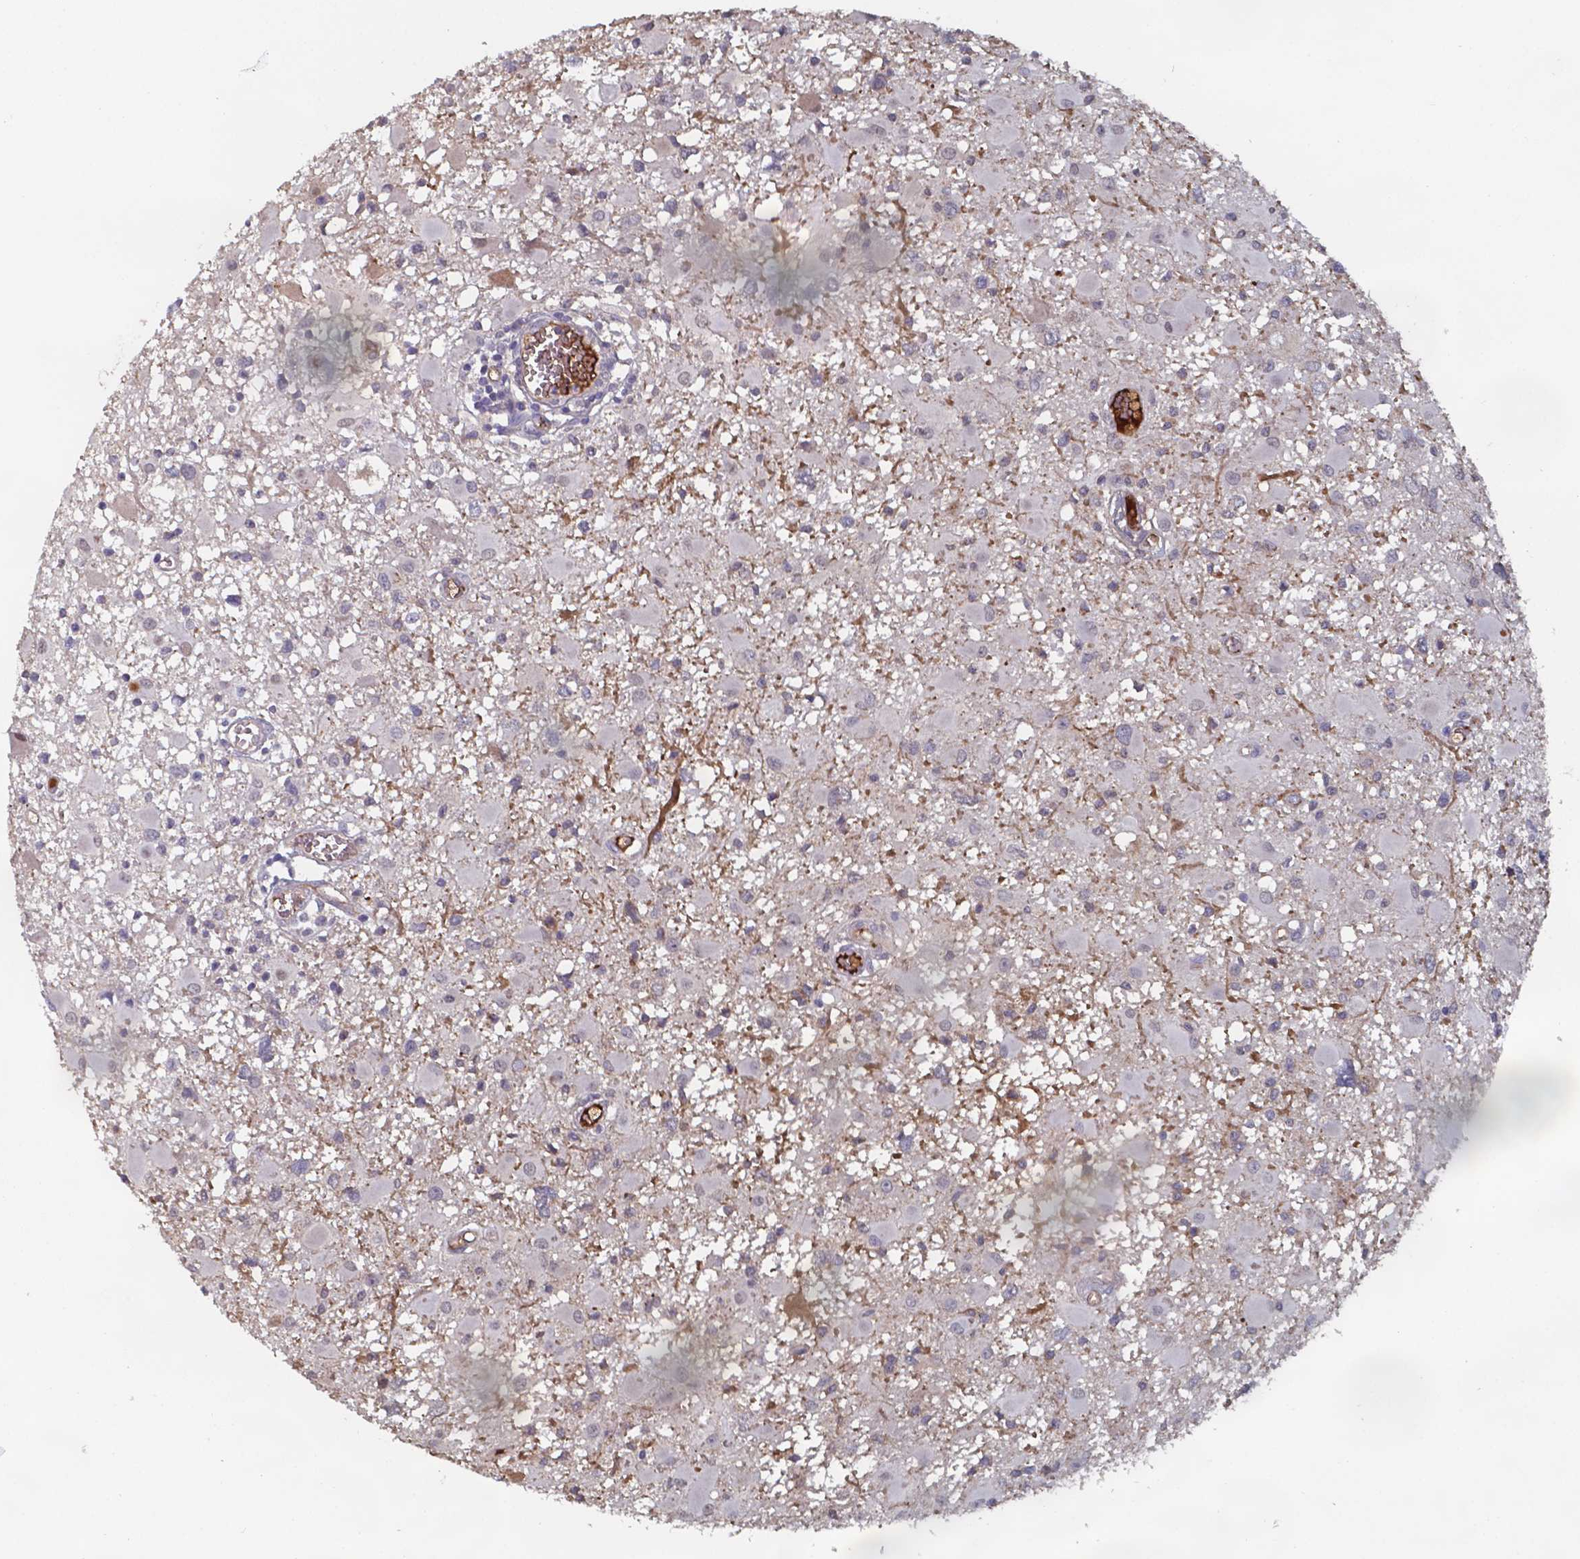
{"staining": {"intensity": "negative", "quantity": "none", "location": "none"}, "tissue": "glioma", "cell_type": "Tumor cells", "image_type": "cancer", "snomed": [{"axis": "morphology", "description": "Glioma, malignant, High grade"}, {"axis": "topography", "description": "Brain"}], "caption": "Protein analysis of malignant glioma (high-grade) reveals no significant expression in tumor cells.", "gene": "BTBD17", "patient": {"sex": "male", "age": 54}}